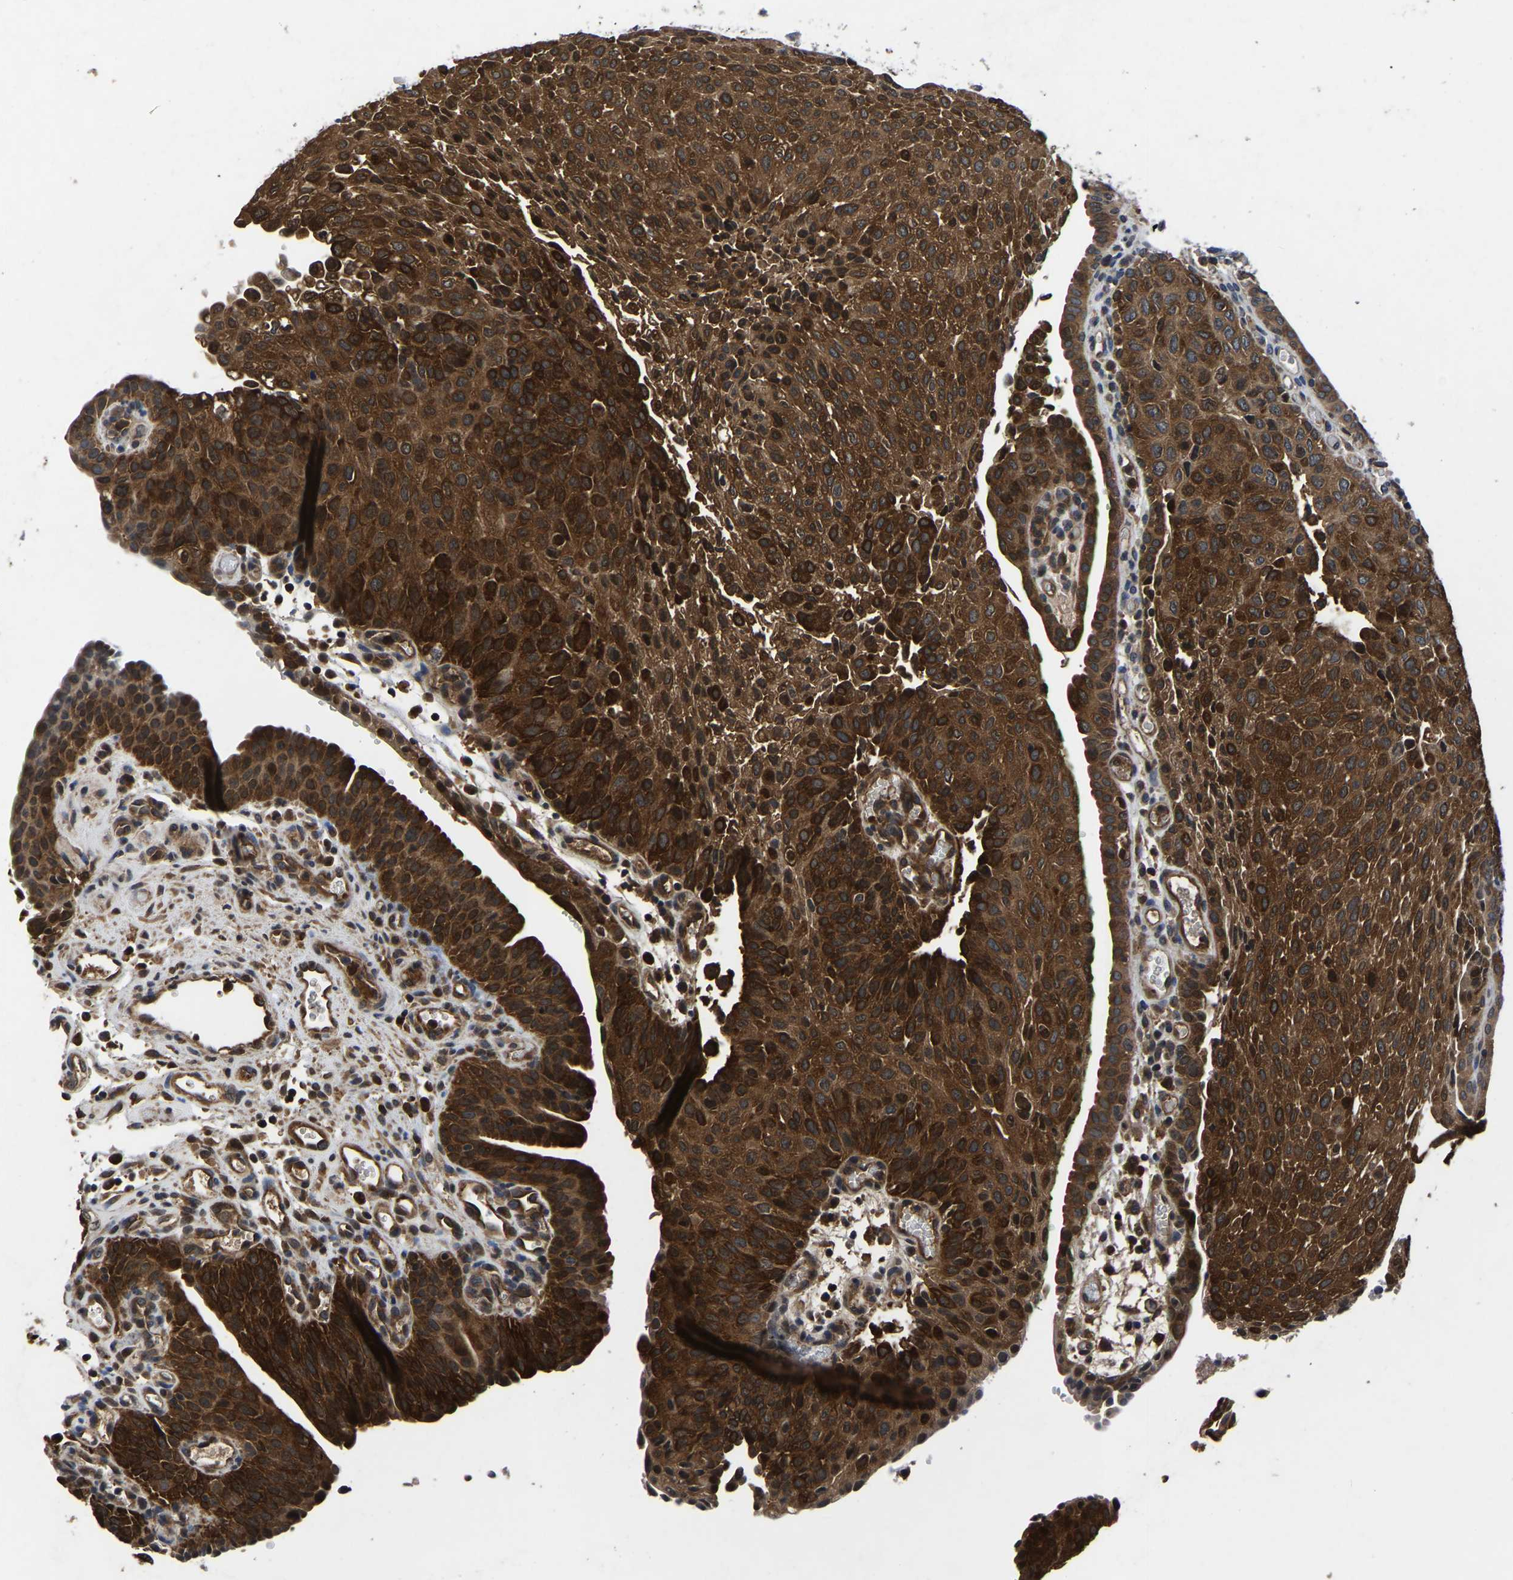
{"staining": {"intensity": "strong", "quantity": ">75%", "location": "cytoplasmic/membranous"}, "tissue": "urothelial cancer", "cell_type": "Tumor cells", "image_type": "cancer", "snomed": [{"axis": "morphology", "description": "Urothelial carcinoma, Low grade"}, {"axis": "morphology", "description": "Urothelial carcinoma, High grade"}, {"axis": "topography", "description": "Urinary bladder"}], "caption": "Strong cytoplasmic/membranous expression for a protein is present in about >75% of tumor cells of urothelial carcinoma (high-grade) using immunohistochemistry.", "gene": "FGD5", "patient": {"sex": "male", "age": 35}}